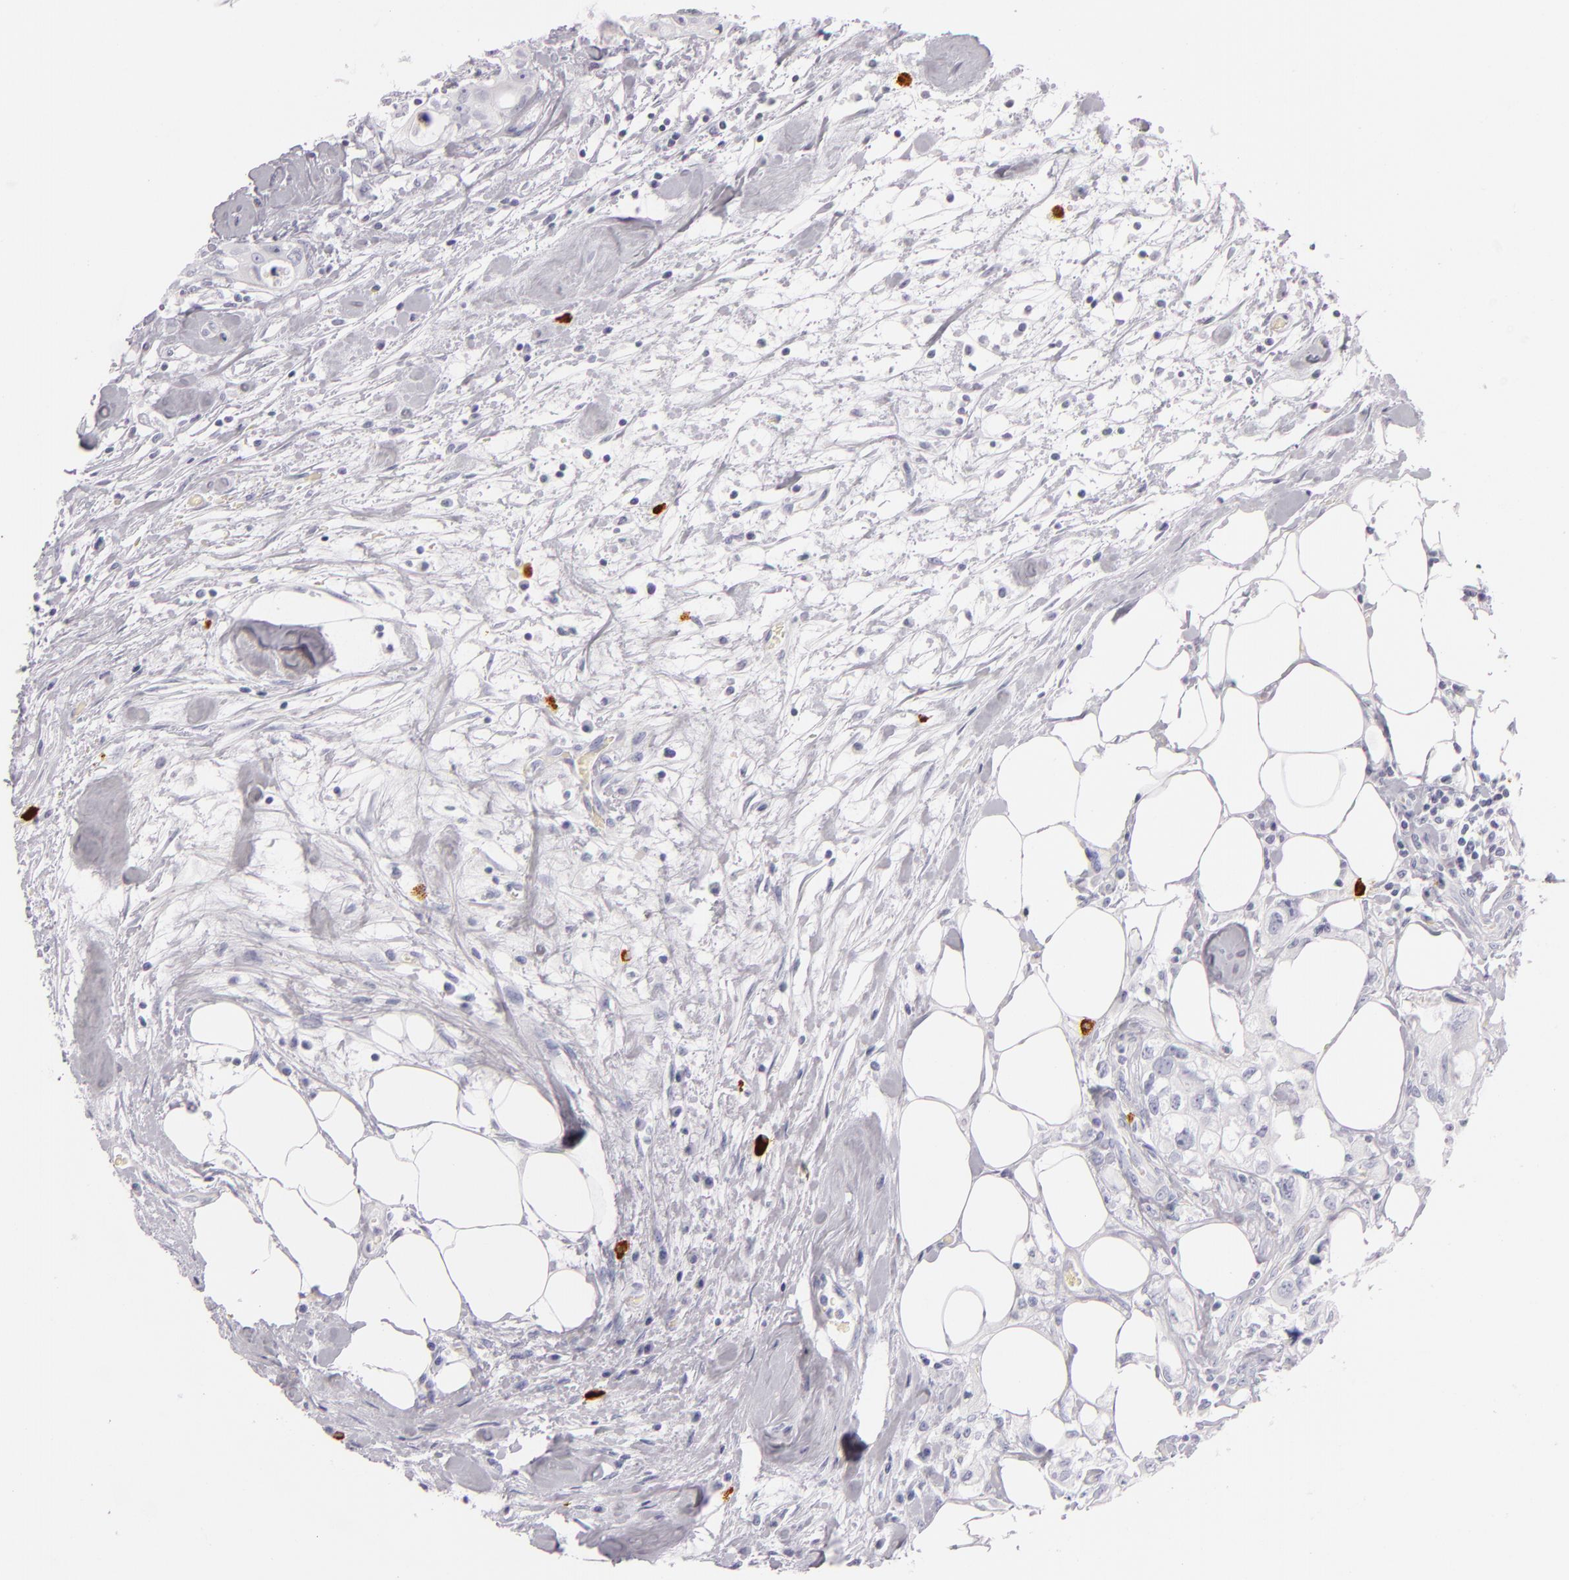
{"staining": {"intensity": "negative", "quantity": "none", "location": "none"}, "tissue": "colorectal cancer", "cell_type": "Tumor cells", "image_type": "cancer", "snomed": [{"axis": "morphology", "description": "Adenocarcinoma, NOS"}, {"axis": "topography", "description": "Rectum"}], "caption": "Photomicrograph shows no protein staining in tumor cells of colorectal adenocarcinoma tissue.", "gene": "TPSD1", "patient": {"sex": "female", "age": 57}}